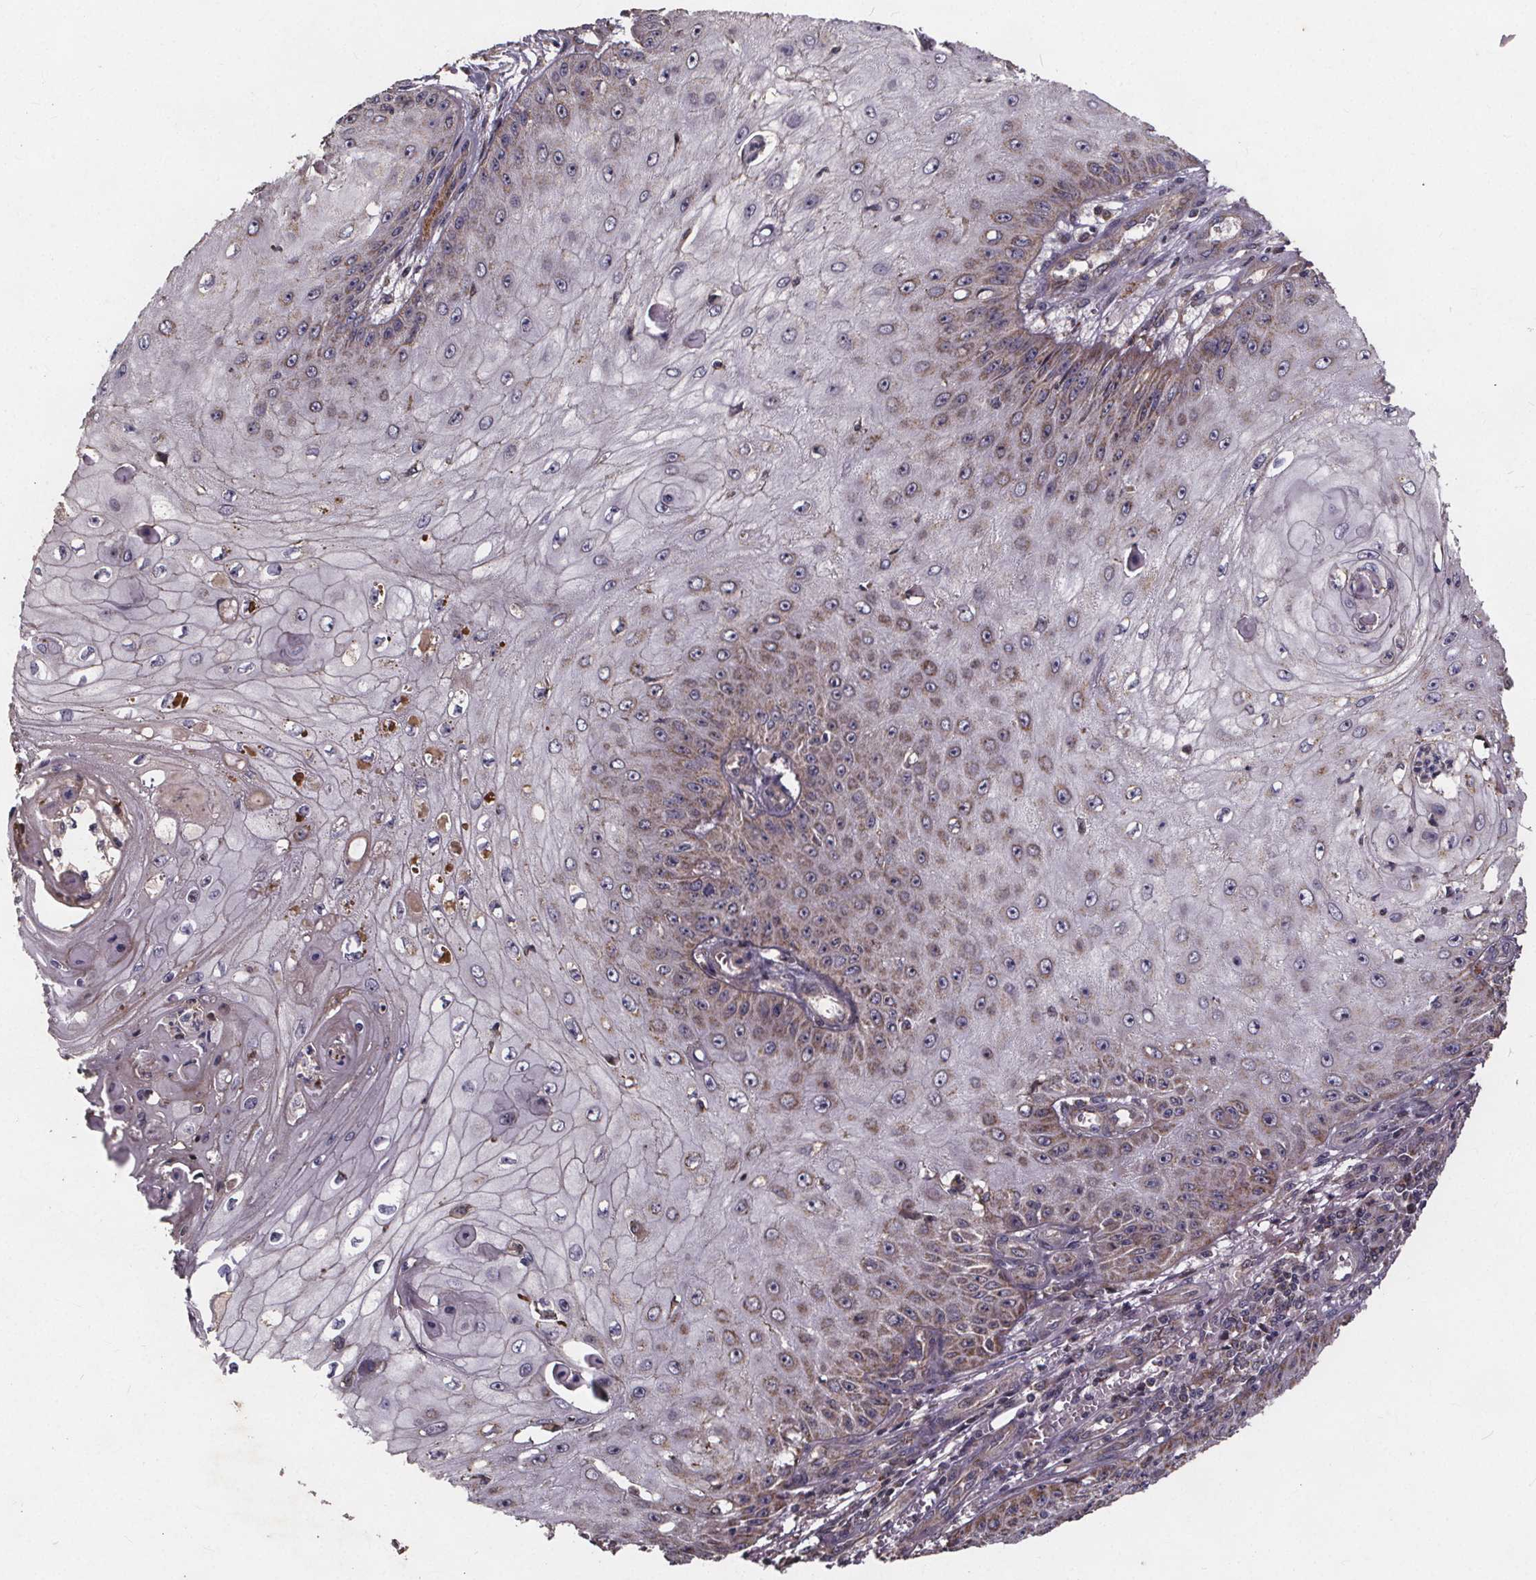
{"staining": {"intensity": "moderate", "quantity": "<25%", "location": "cytoplasmic/membranous"}, "tissue": "skin cancer", "cell_type": "Tumor cells", "image_type": "cancer", "snomed": [{"axis": "morphology", "description": "Squamous cell carcinoma, NOS"}, {"axis": "topography", "description": "Skin"}], "caption": "This is a photomicrograph of immunohistochemistry staining of skin cancer, which shows moderate positivity in the cytoplasmic/membranous of tumor cells.", "gene": "YME1L1", "patient": {"sex": "male", "age": 70}}